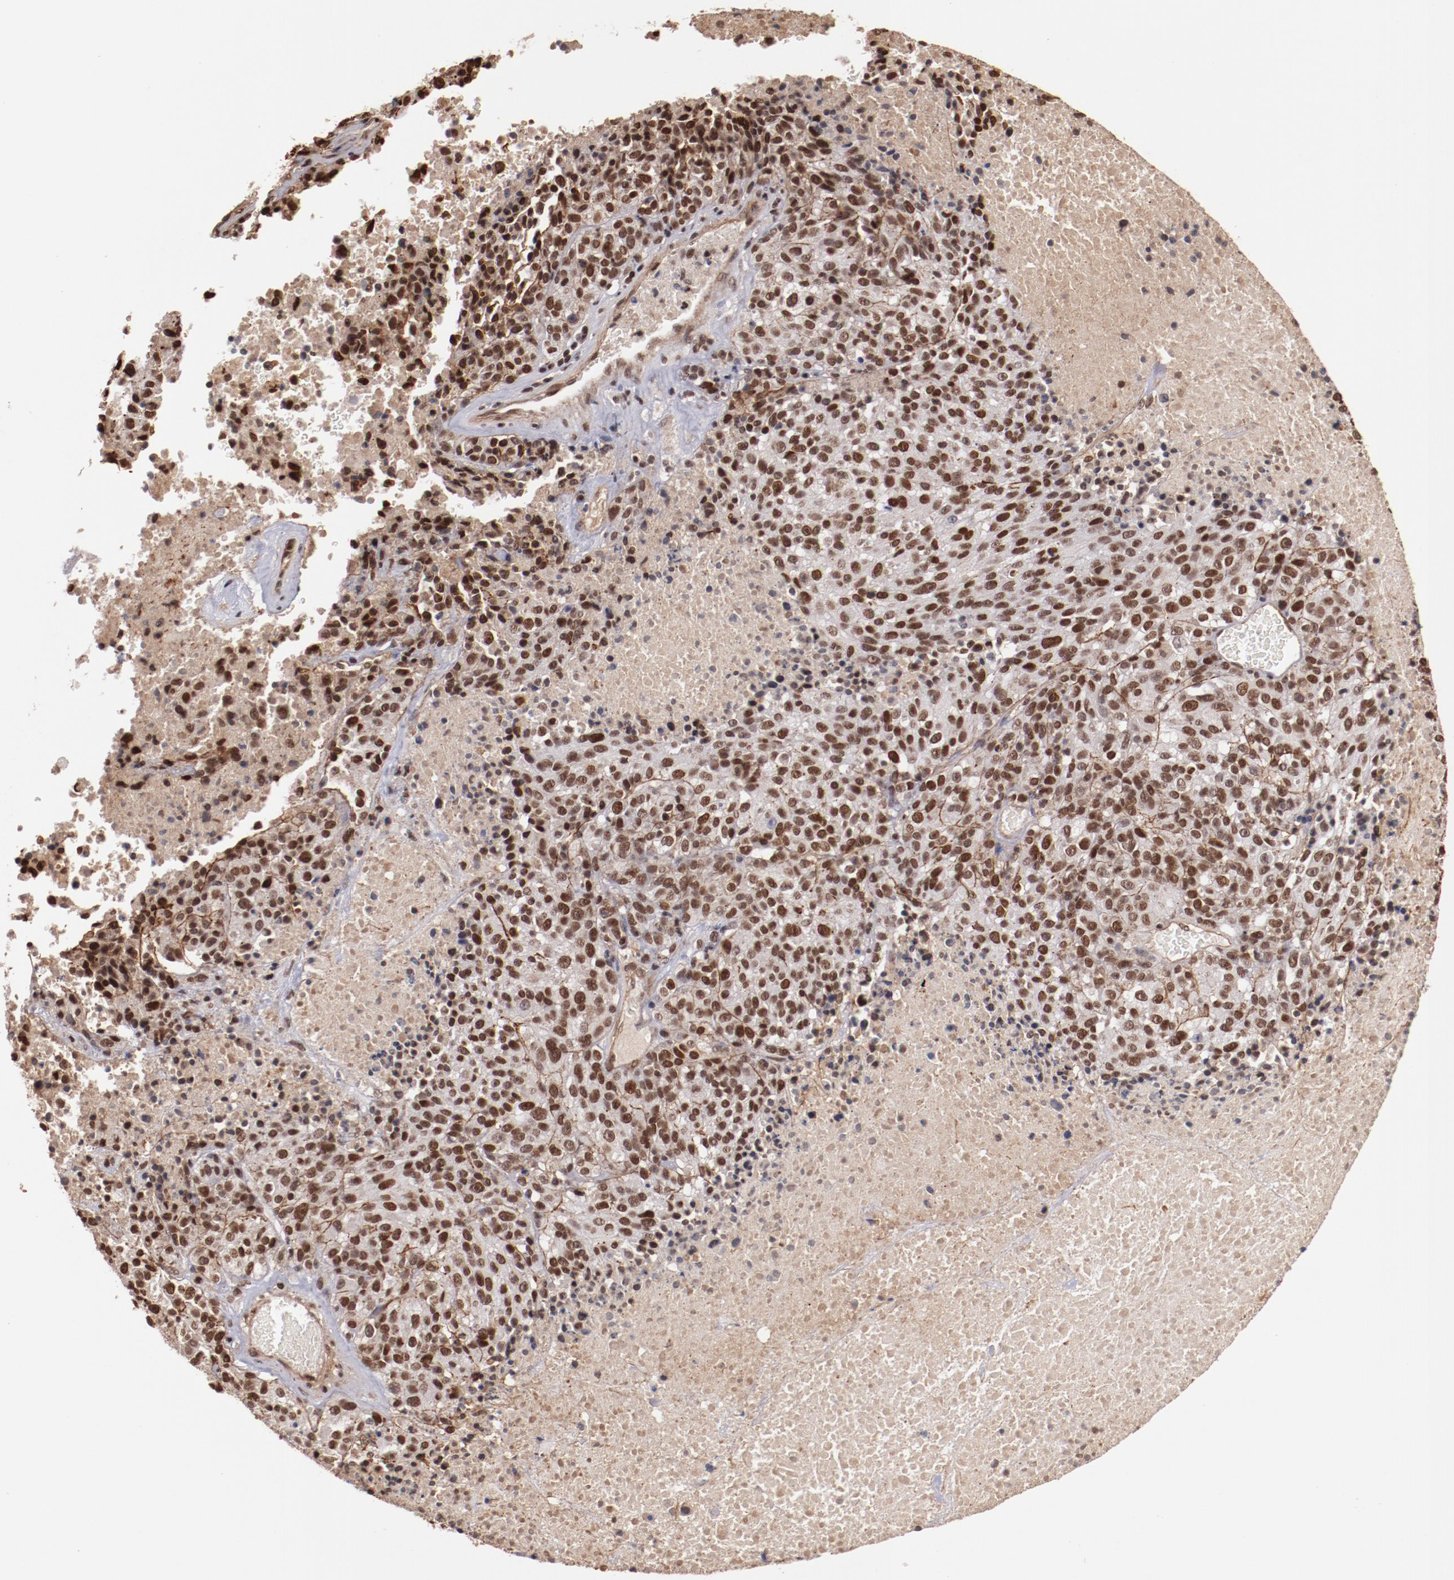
{"staining": {"intensity": "moderate", "quantity": ">75%", "location": "nuclear"}, "tissue": "melanoma", "cell_type": "Tumor cells", "image_type": "cancer", "snomed": [{"axis": "morphology", "description": "Malignant melanoma, Metastatic site"}, {"axis": "topography", "description": "Cerebral cortex"}], "caption": "Immunohistochemical staining of malignant melanoma (metastatic site) reveals medium levels of moderate nuclear protein staining in about >75% of tumor cells. (Stains: DAB in brown, nuclei in blue, Microscopy: brightfield microscopy at high magnification).", "gene": "STAG2", "patient": {"sex": "female", "age": 52}}